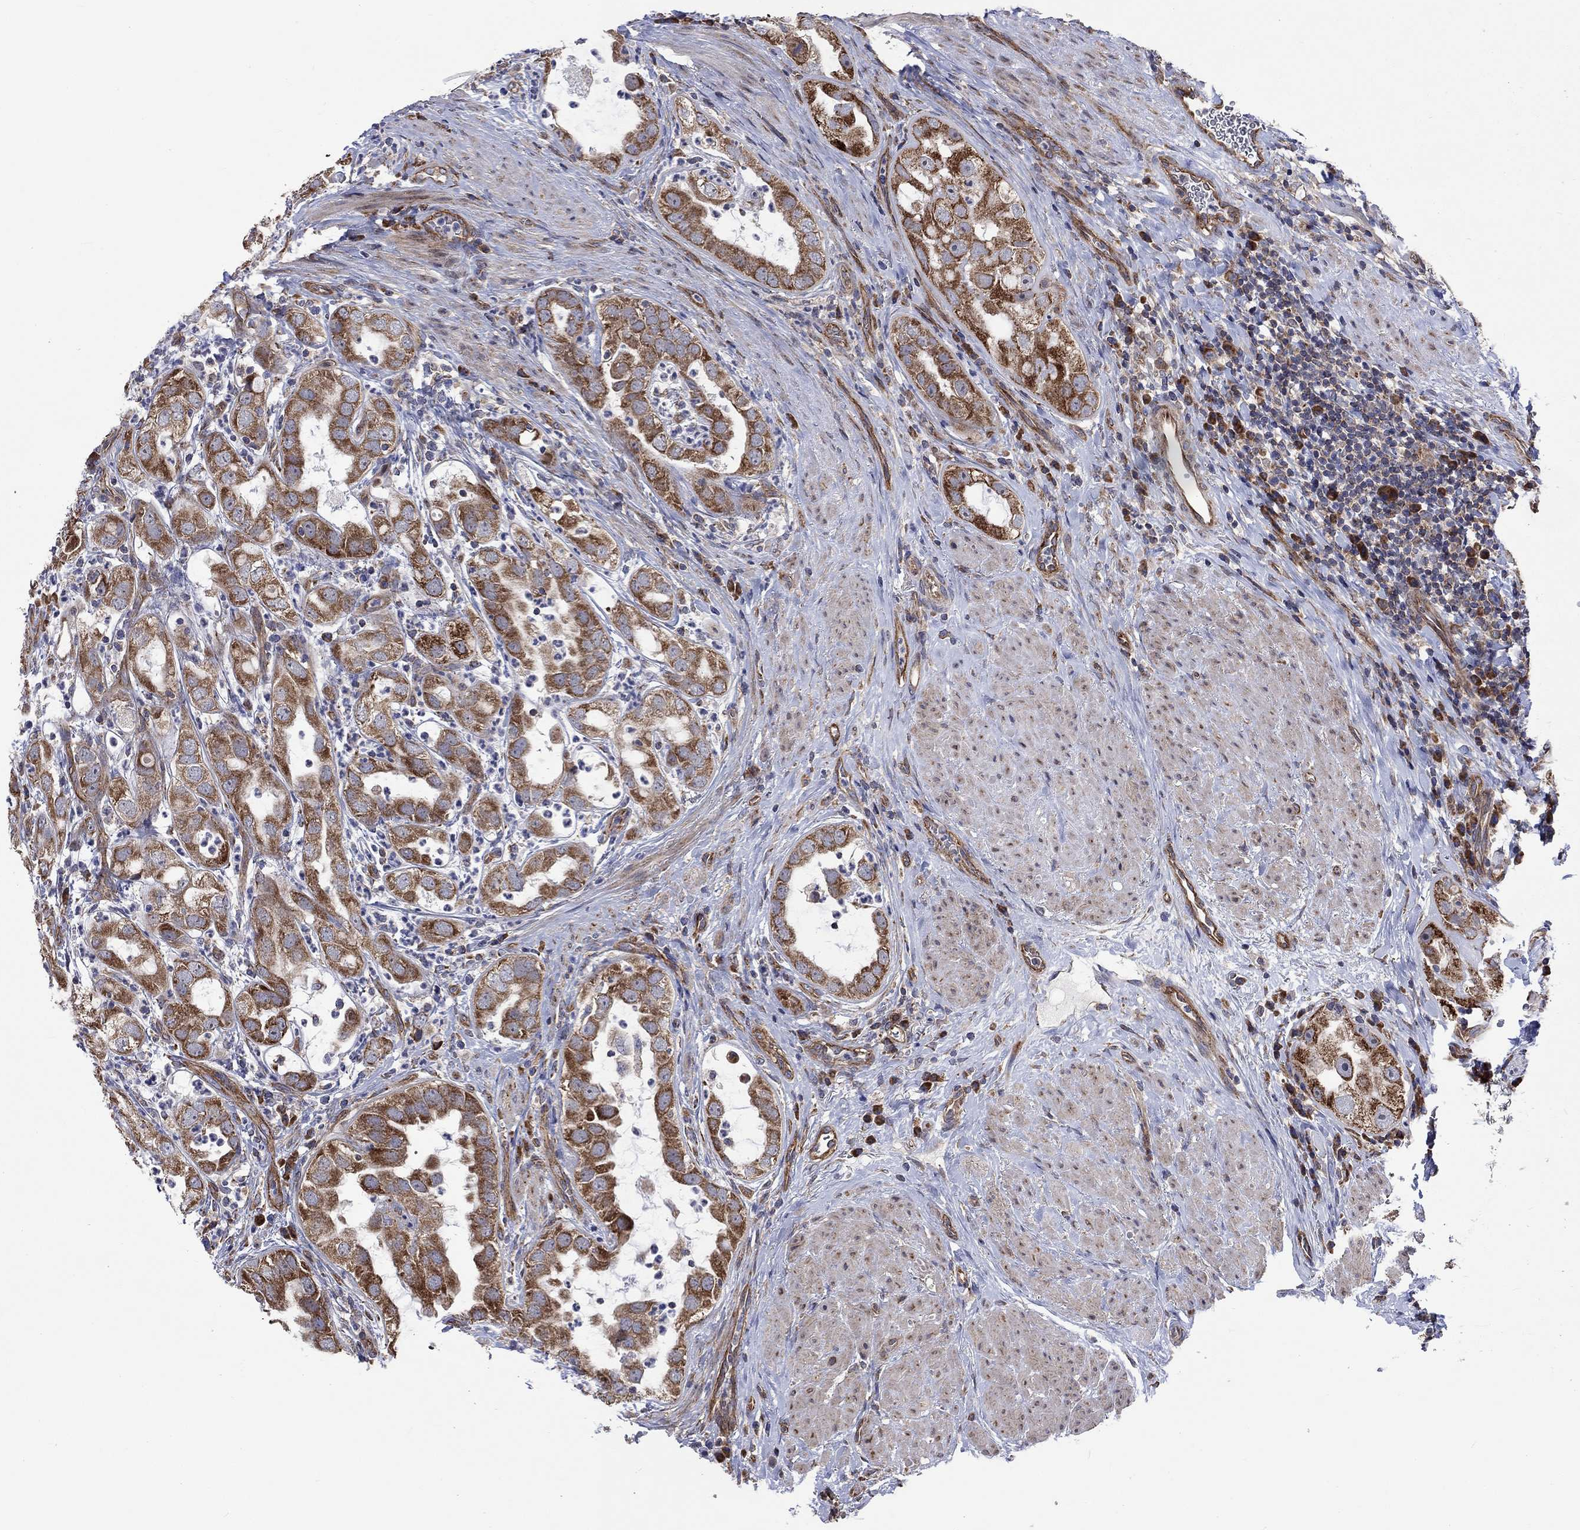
{"staining": {"intensity": "strong", "quantity": "25%-75%", "location": "cytoplasmic/membranous"}, "tissue": "urothelial cancer", "cell_type": "Tumor cells", "image_type": "cancer", "snomed": [{"axis": "morphology", "description": "Urothelial carcinoma, High grade"}, {"axis": "topography", "description": "Urinary bladder"}], "caption": "This photomicrograph shows immunohistochemistry (IHC) staining of human urothelial carcinoma (high-grade), with high strong cytoplasmic/membranous expression in approximately 25%-75% of tumor cells.", "gene": "RPLP0", "patient": {"sex": "female", "age": 41}}